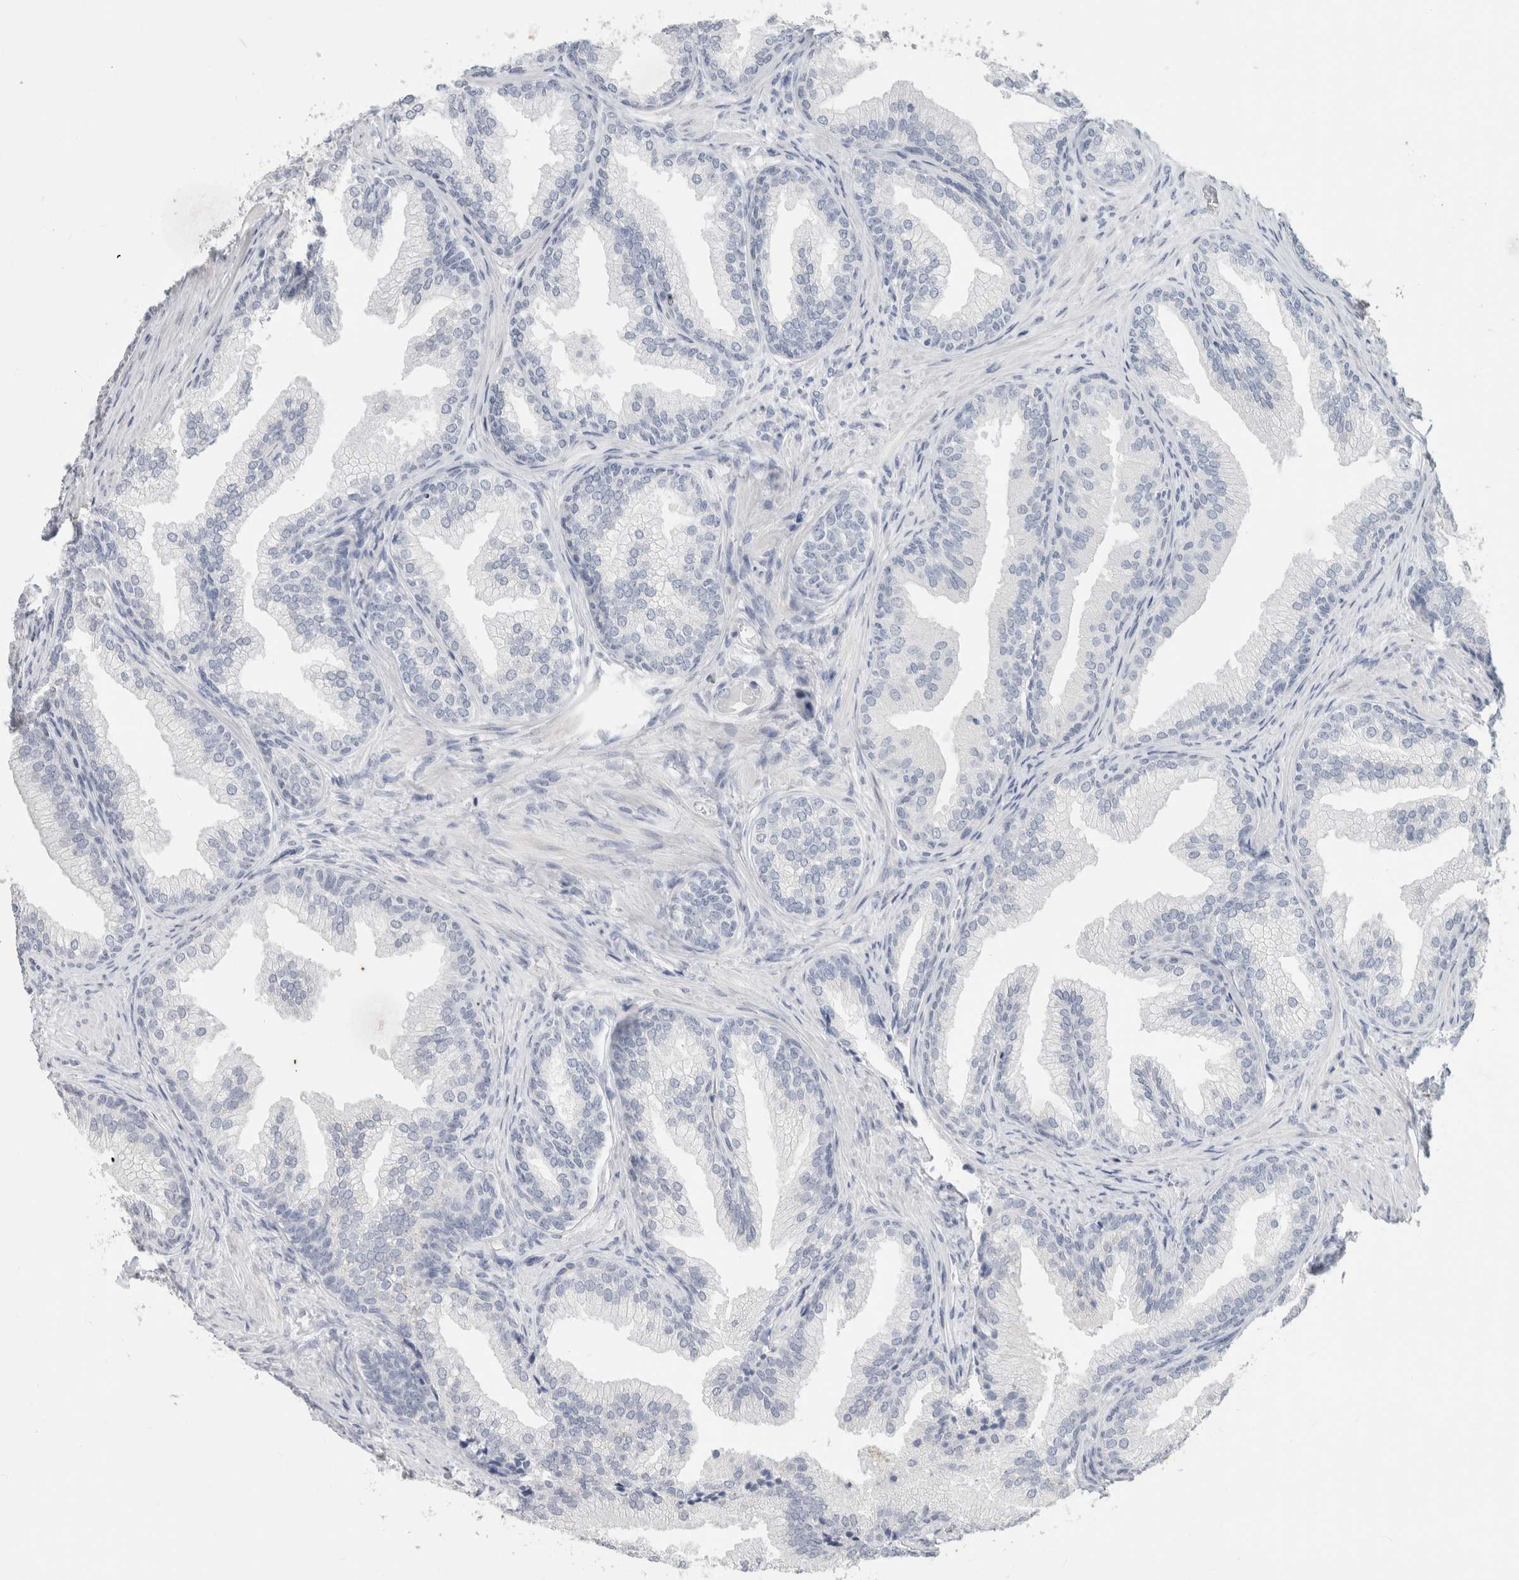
{"staining": {"intensity": "negative", "quantity": "none", "location": "none"}, "tissue": "prostate", "cell_type": "Glandular cells", "image_type": "normal", "snomed": [{"axis": "morphology", "description": "Normal tissue, NOS"}, {"axis": "topography", "description": "Prostate"}], "caption": "Immunohistochemistry (IHC) of benign prostate demonstrates no expression in glandular cells.", "gene": "SLC6A1", "patient": {"sex": "male", "age": 76}}